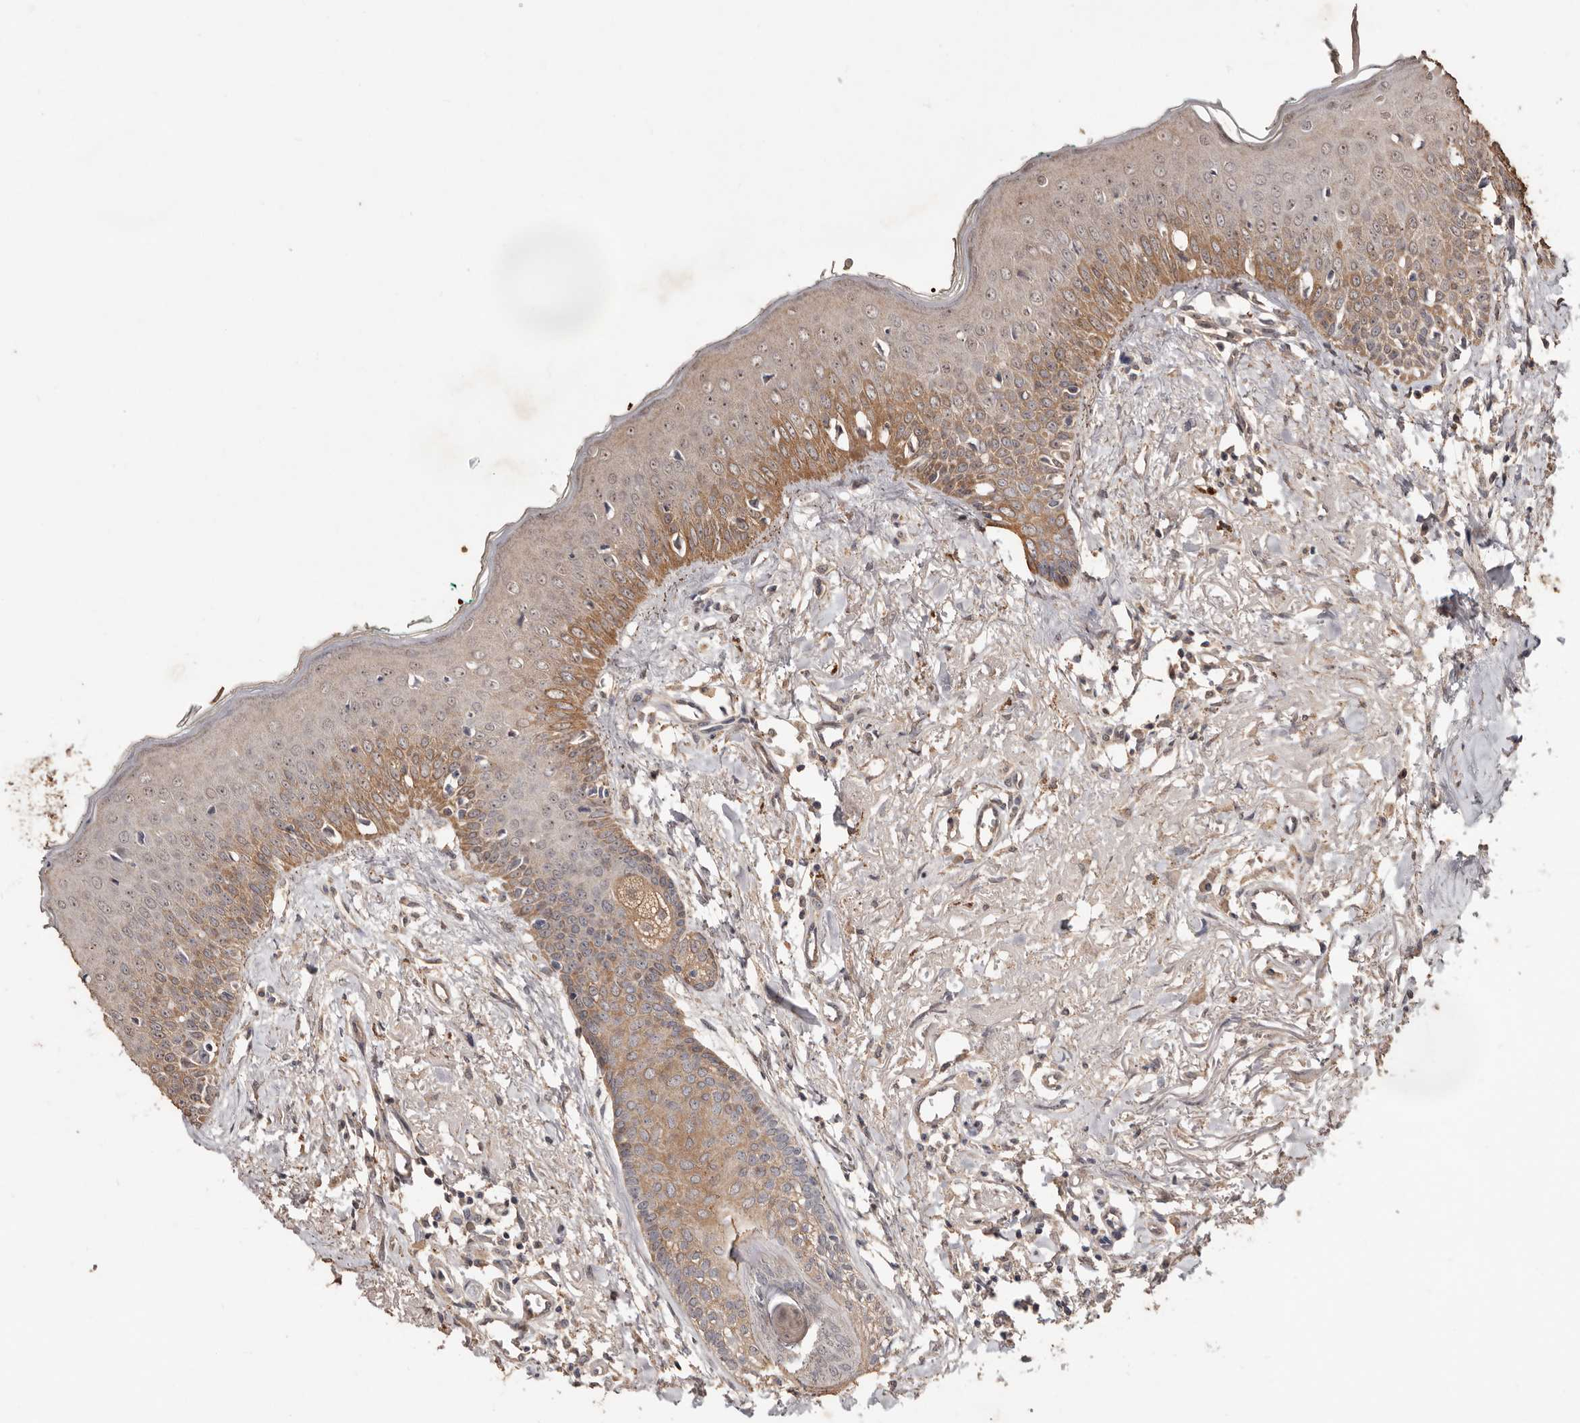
{"staining": {"intensity": "strong", "quantity": ">75%", "location": "cytoplasmic/membranous"}, "tissue": "oral mucosa", "cell_type": "Squamous epithelial cells", "image_type": "normal", "snomed": [{"axis": "morphology", "description": "Normal tissue, NOS"}, {"axis": "topography", "description": "Oral tissue"}], "caption": "Strong cytoplasmic/membranous staining for a protein is identified in approximately >75% of squamous epithelial cells of benign oral mucosa using IHC.", "gene": "GRAMD2A", "patient": {"sex": "female", "age": 70}}